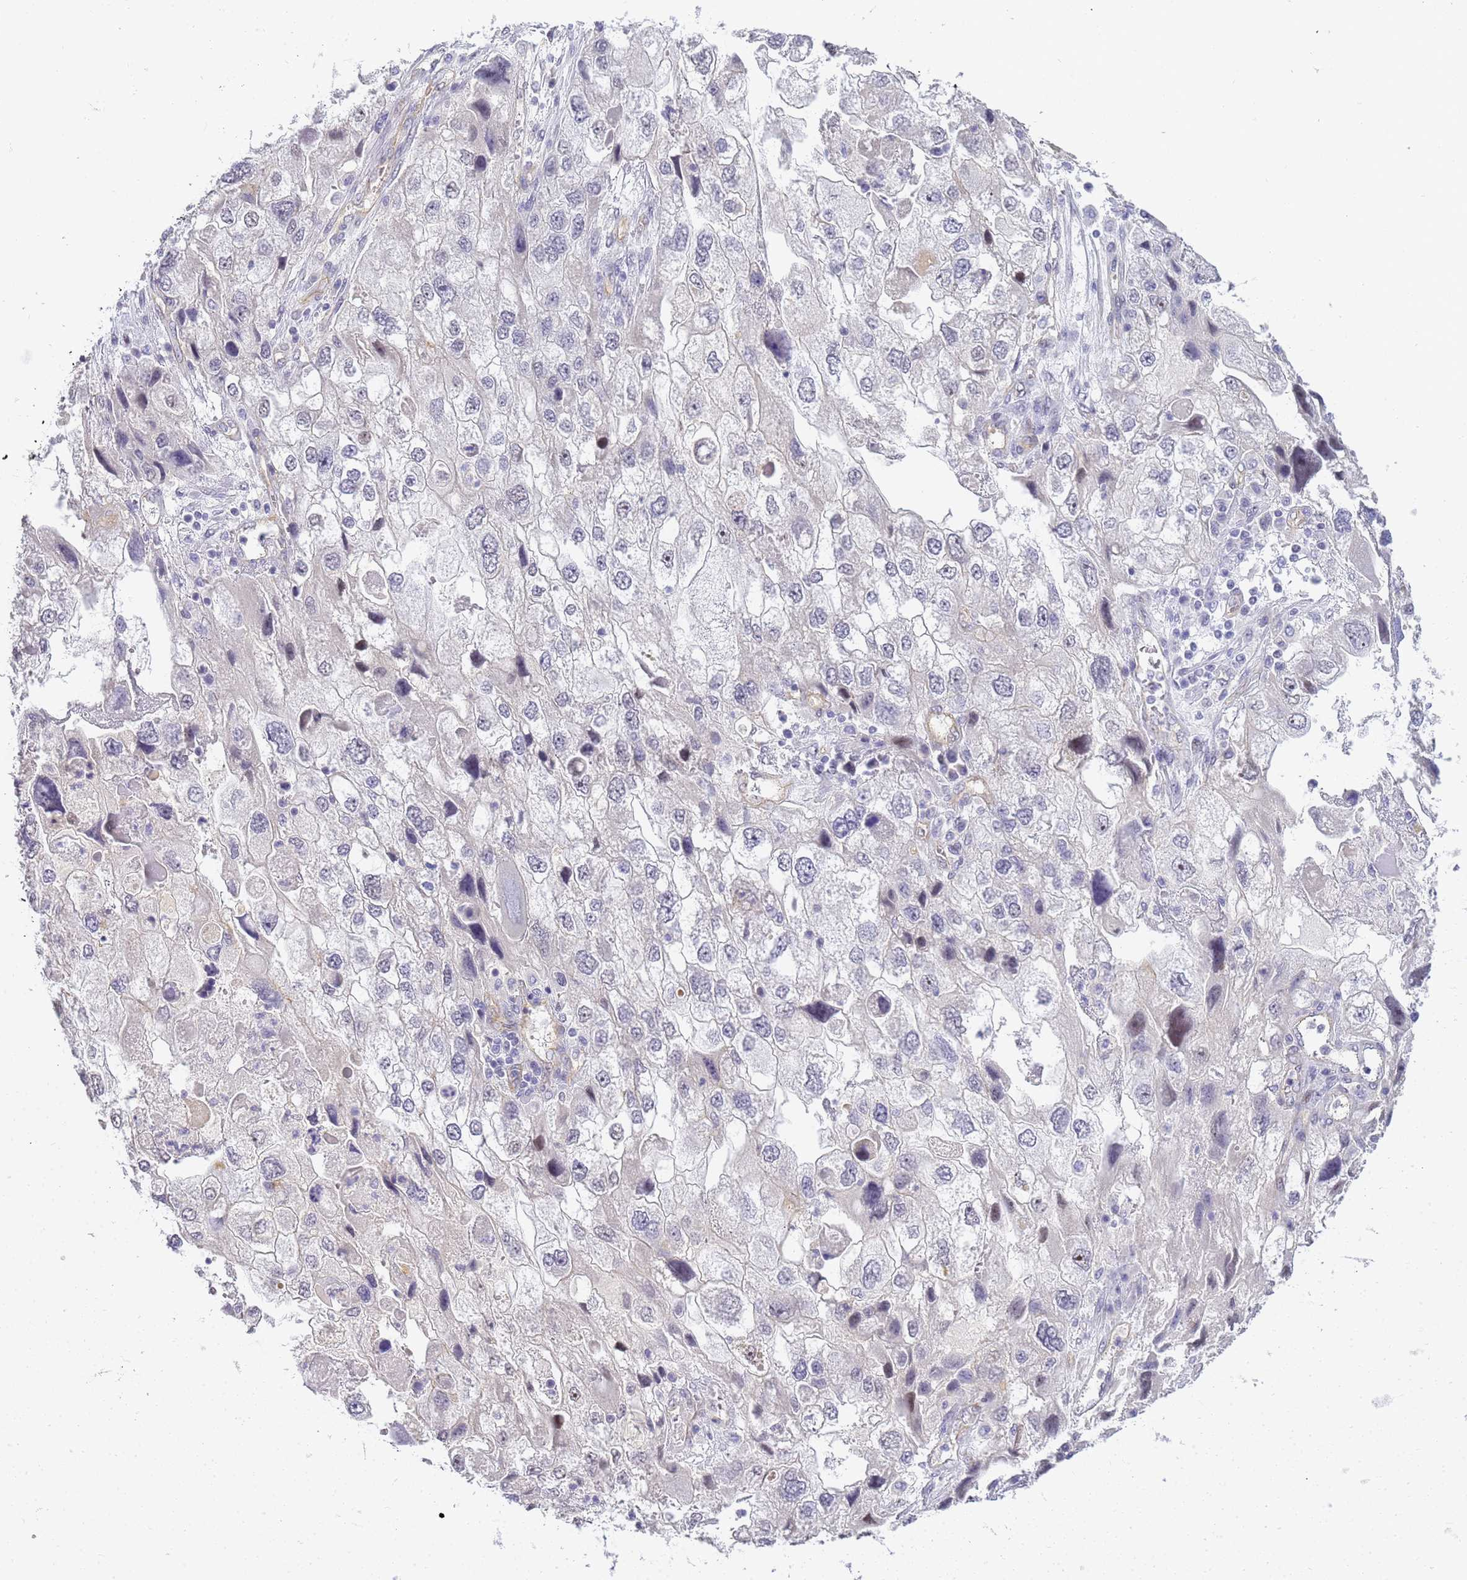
{"staining": {"intensity": "negative", "quantity": "none", "location": "none"}, "tissue": "endometrial cancer", "cell_type": "Tumor cells", "image_type": "cancer", "snomed": [{"axis": "morphology", "description": "Adenocarcinoma, NOS"}, {"axis": "topography", "description": "Endometrium"}], "caption": "This image is of endometrial cancer stained with IHC to label a protein in brown with the nuclei are counter-stained blue. There is no positivity in tumor cells. (DAB (3,3'-diaminobenzidine) immunohistochemistry (IHC) visualized using brightfield microscopy, high magnification).", "gene": "GON4L", "patient": {"sex": "female", "age": 49}}